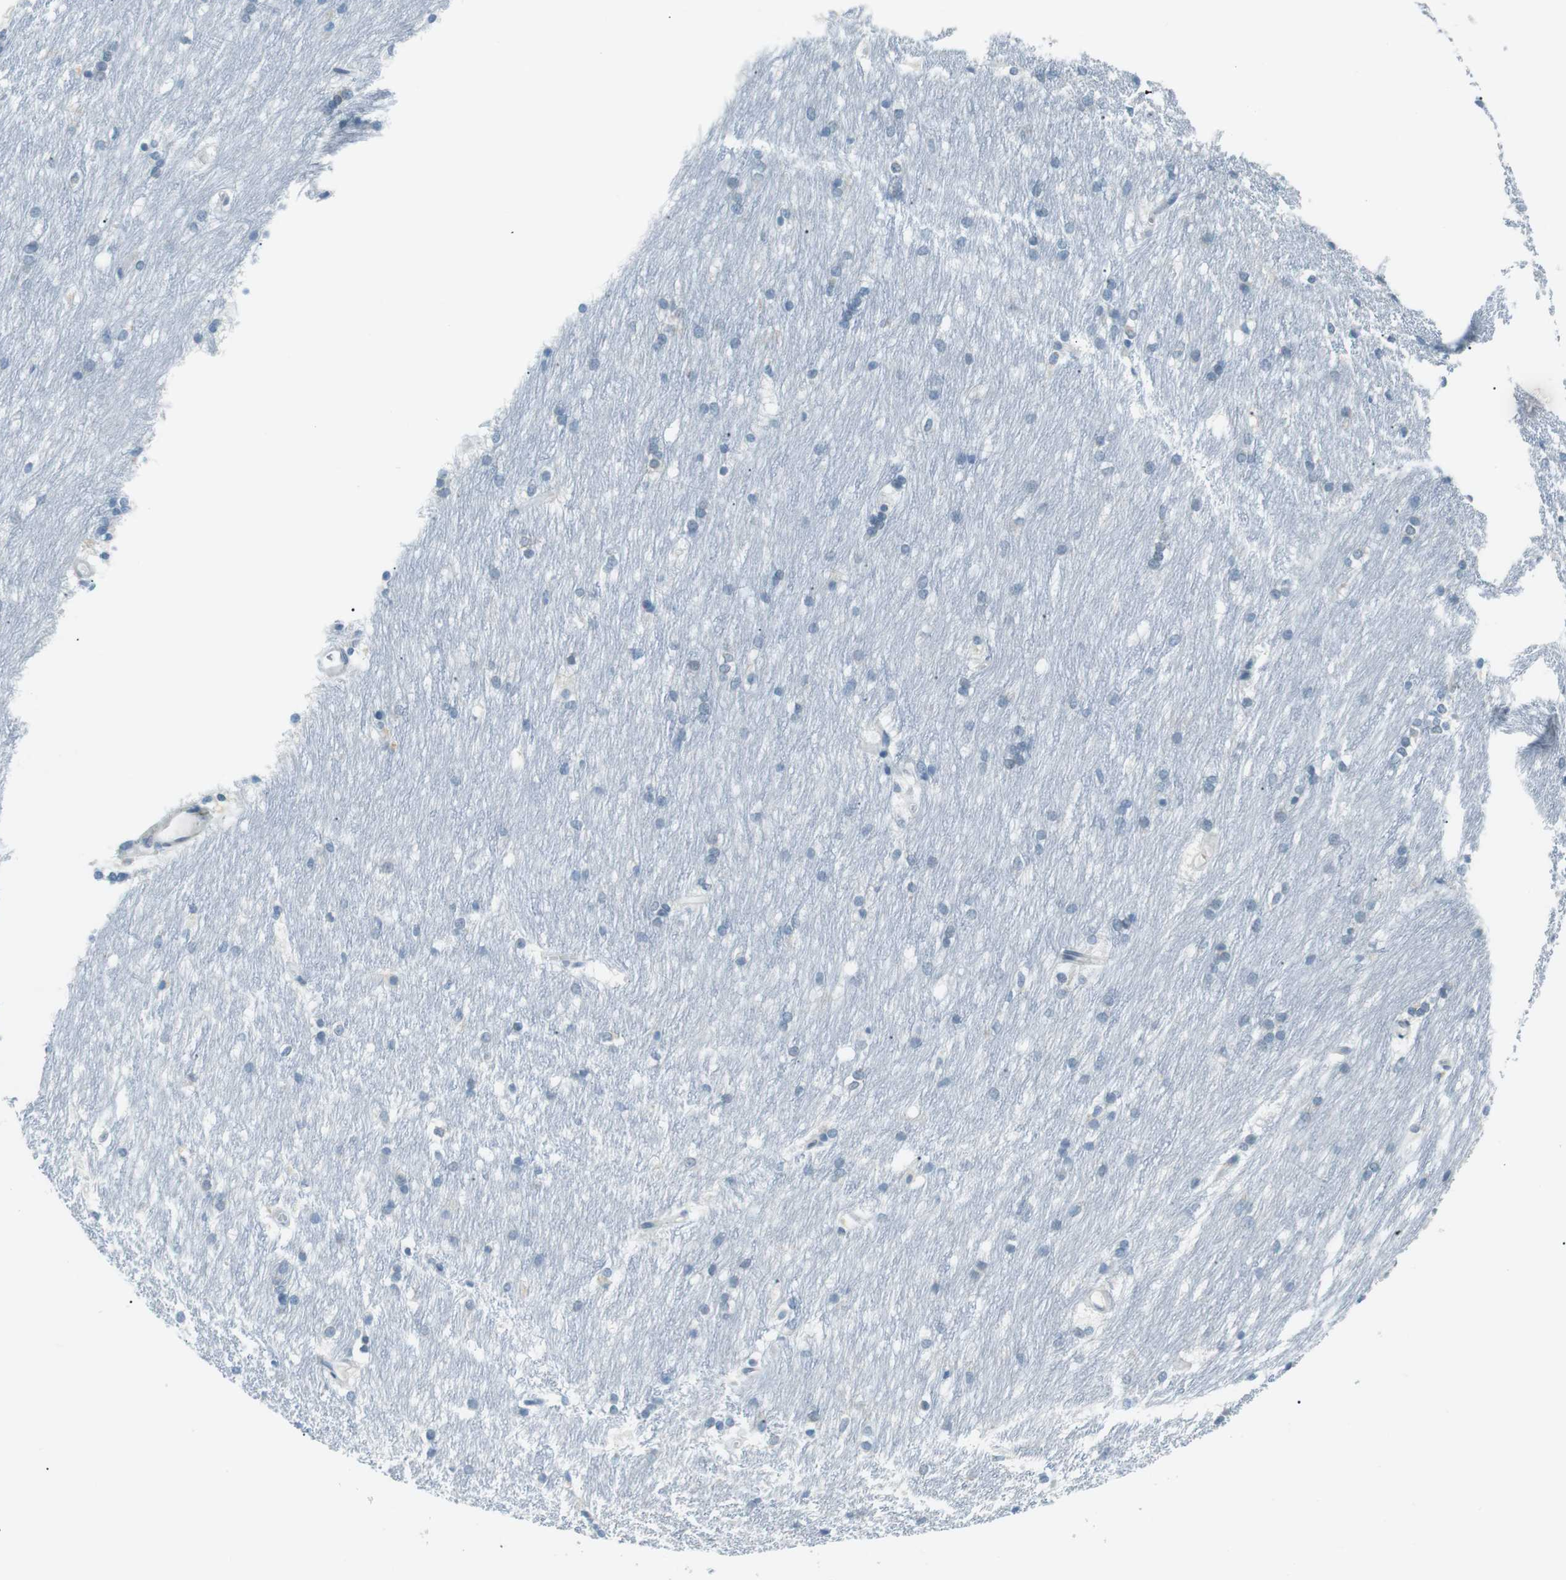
{"staining": {"intensity": "negative", "quantity": "none", "location": "none"}, "tissue": "caudate", "cell_type": "Glial cells", "image_type": "normal", "snomed": [{"axis": "morphology", "description": "Normal tissue, NOS"}, {"axis": "topography", "description": "Lateral ventricle wall"}], "caption": "This is an immunohistochemistry histopathology image of unremarkable caudate. There is no positivity in glial cells.", "gene": "ENSG00000289724", "patient": {"sex": "female", "age": 19}}